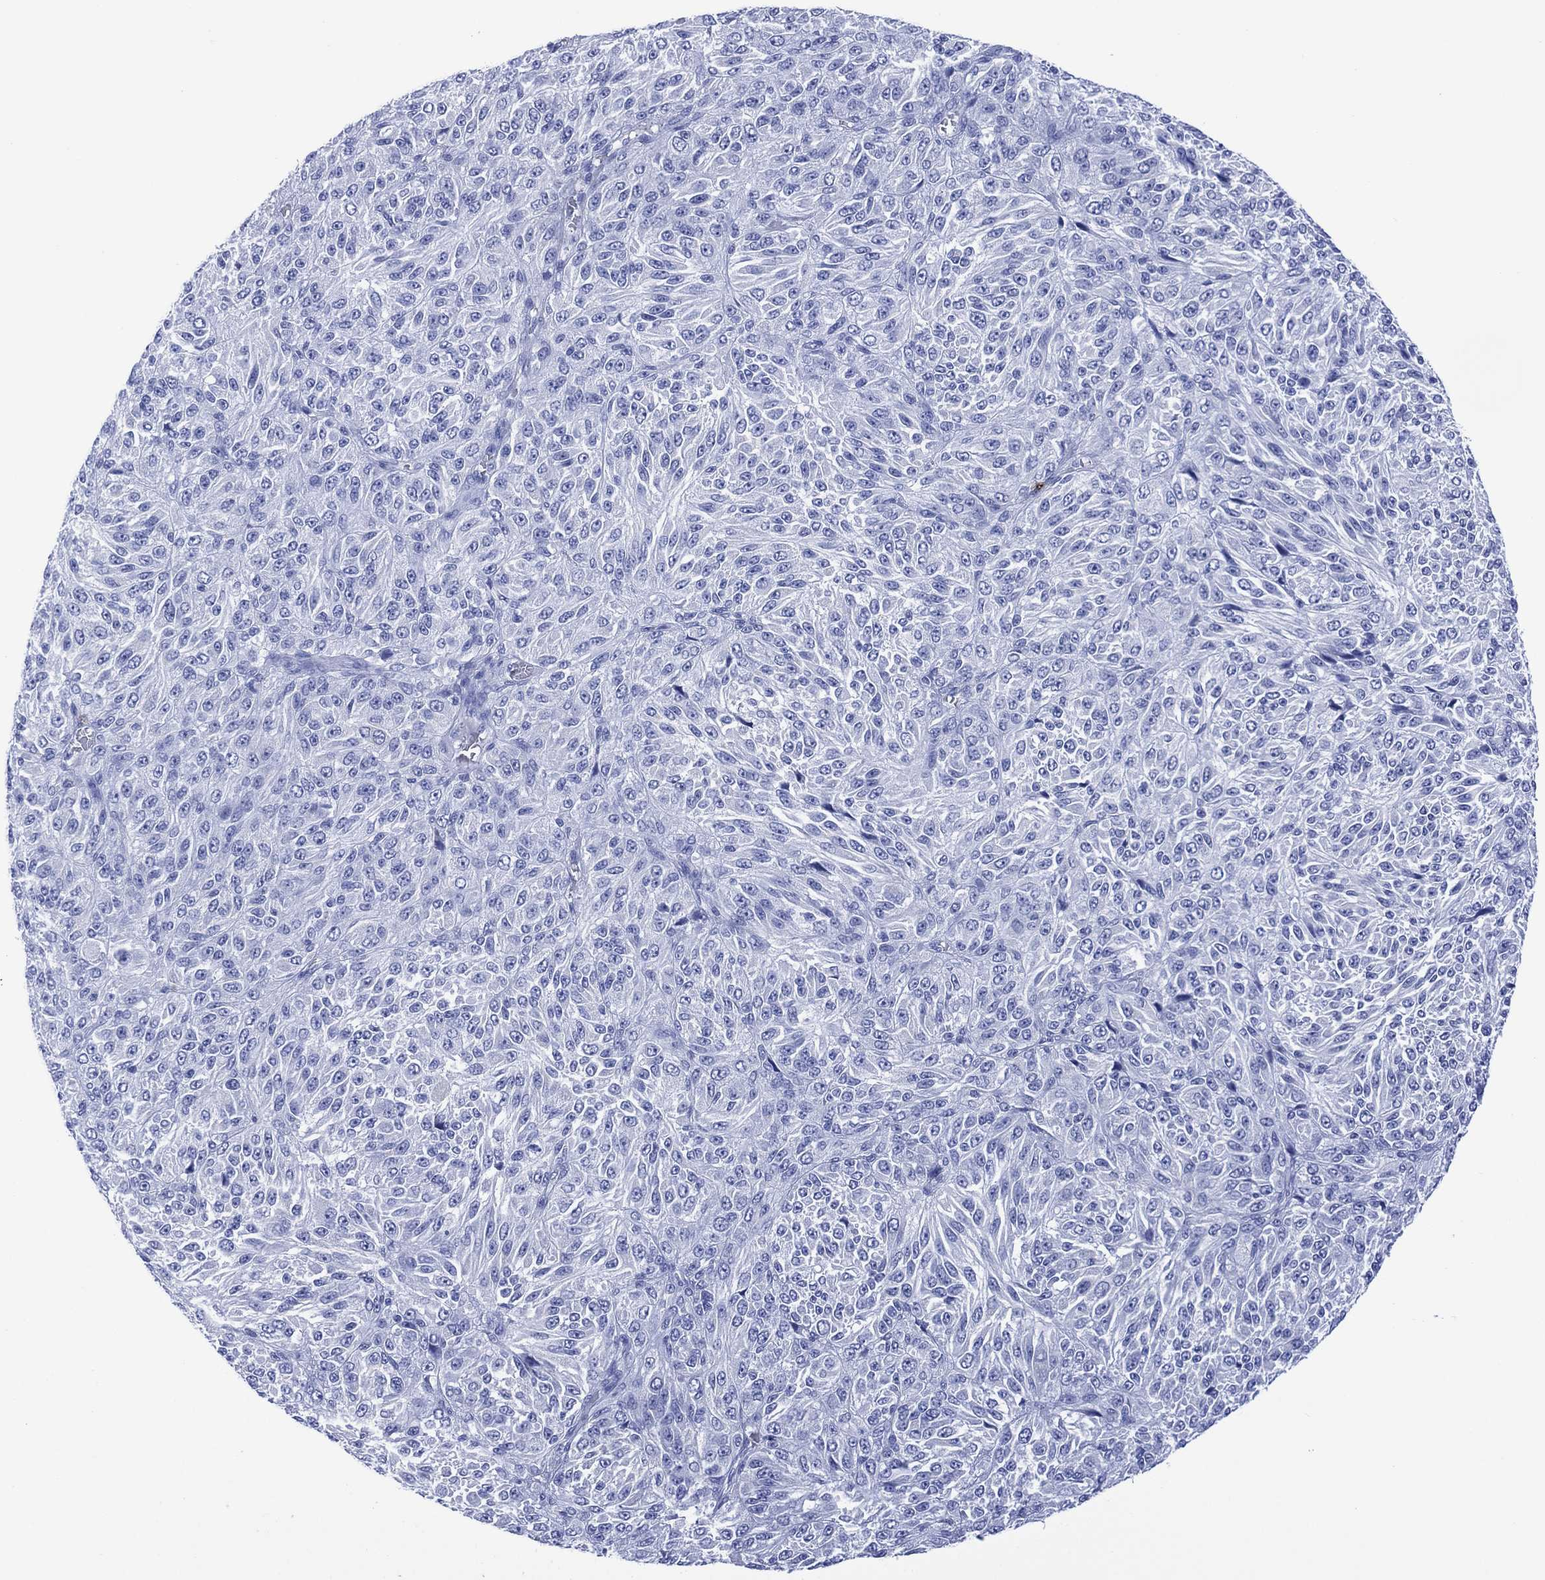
{"staining": {"intensity": "negative", "quantity": "none", "location": "none"}, "tissue": "melanoma", "cell_type": "Tumor cells", "image_type": "cancer", "snomed": [{"axis": "morphology", "description": "Malignant melanoma, Metastatic site"}, {"axis": "topography", "description": "Brain"}], "caption": "This is a histopathology image of immunohistochemistry staining of malignant melanoma (metastatic site), which shows no positivity in tumor cells.", "gene": "DPP4", "patient": {"sex": "female", "age": 56}}